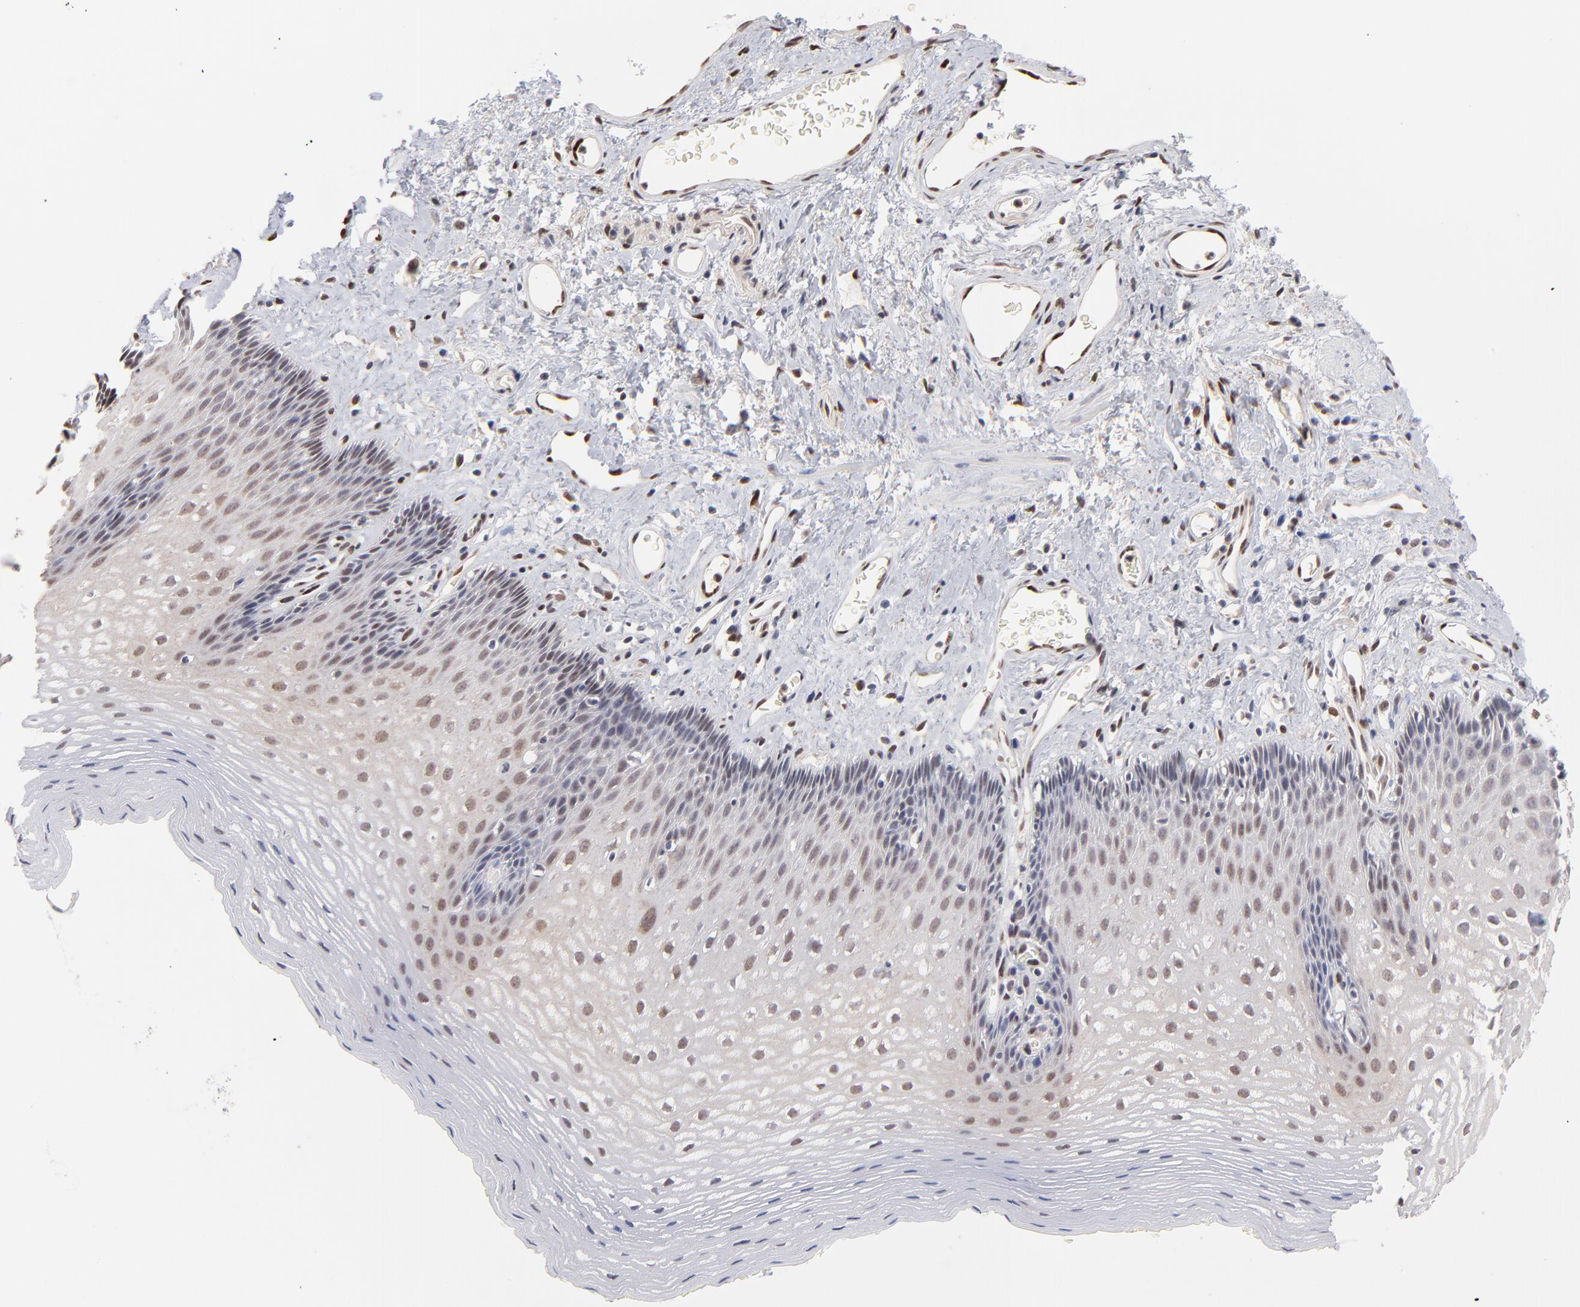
{"staining": {"intensity": "weak", "quantity": "25%-75%", "location": "nuclear"}, "tissue": "esophagus", "cell_type": "Squamous epithelial cells", "image_type": "normal", "snomed": [{"axis": "morphology", "description": "Normal tissue, NOS"}, {"axis": "topography", "description": "Esophagus"}], "caption": "Immunohistochemical staining of benign human esophagus exhibits low levels of weak nuclear expression in about 25%-75% of squamous epithelial cells. The staining is performed using DAB (3,3'-diaminobenzidine) brown chromogen to label protein expression. The nuclei are counter-stained blue using hematoxylin.", "gene": "STAT3", "patient": {"sex": "female", "age": 70}}